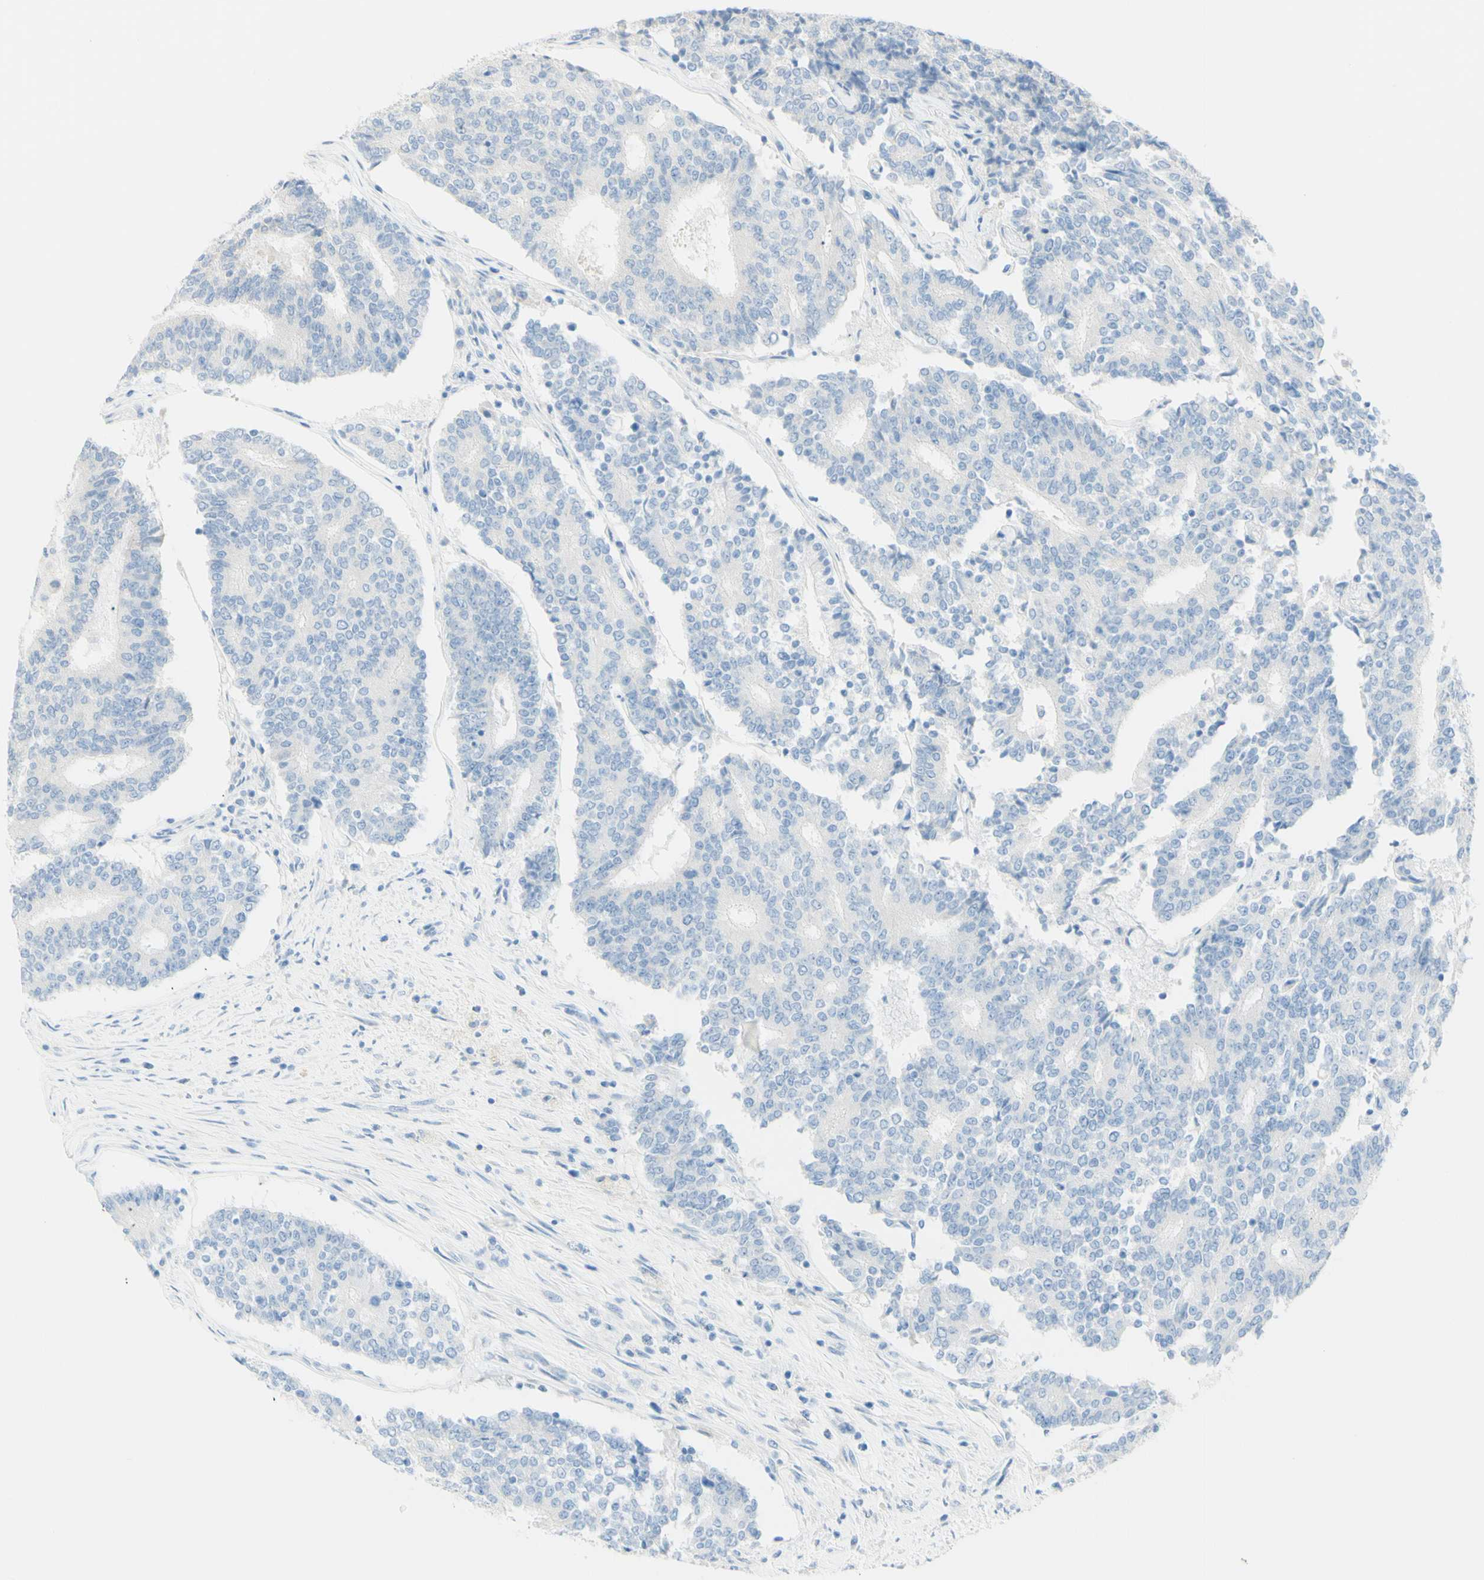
{"staining": {"intensity": "negative", "quantity": "none", "location": "none"}, "tissue": "prostate cancer", "cell_type": "Tumor cells", "image_type": "cancer", "snomed": [{"axis": "morphology", "description": "Normal tissue, NOS"}, {"axis": "morphology", "description": "Adenocarcinoma, High grade"}, {"axis": "topography", "description": "Prostate"}, {"axis": "topography", "description": "Seminal veicle"}], "caption": "IHC of human prostate cancer reveals no staining in tumor cells.", "gene": "LETM1", "patient": {"sex": "male", "age": 55}}